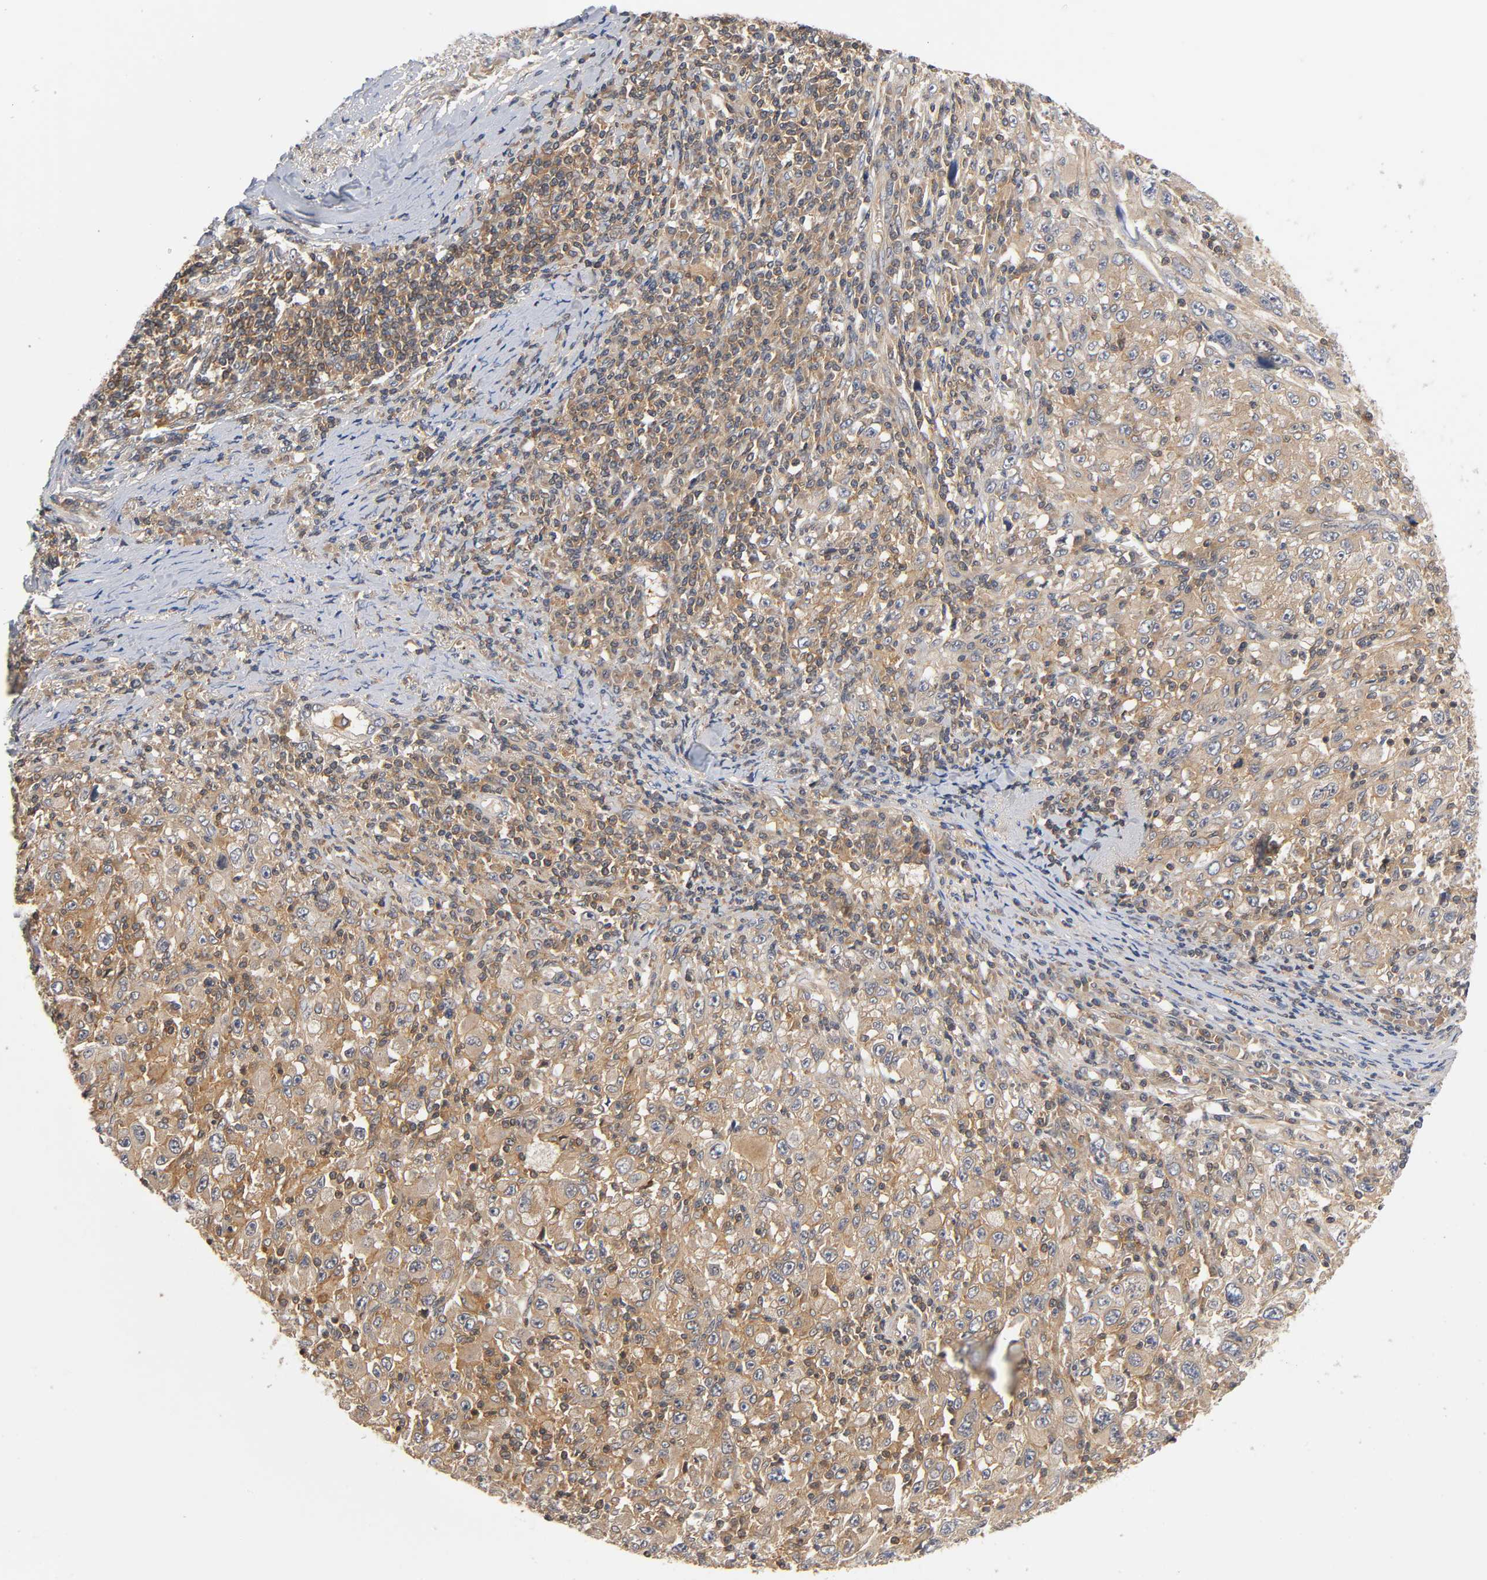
{"staining": {"intensity": "moderate", "quantity": ">75%", "location": "cytoplasmic/membranous"}, "tissue": "melanoma", "cell_type": "Tumor cells", "image_type": "cancer", "snomed": [{"axis": "morphology", "description": "Malignant melanoma, Metastatic site"}, {"axis": "topography", "description": "Skin"}], "caption": "Immunohistochemistry (IHC) staining of malignant melanoma (metastatic site), which displays medium levels of moderate cytoplasmic/membranous expression in approximately >75% of tumor cells indicating moderate cytoplasmic/membranous protein staining. The staining was performed using DAB (brown) for protein detection and nuclei were counterstained in hematoxylin (blue).", "gene": "ACTR2", "patient": {"sex": "female", "age": 56}}